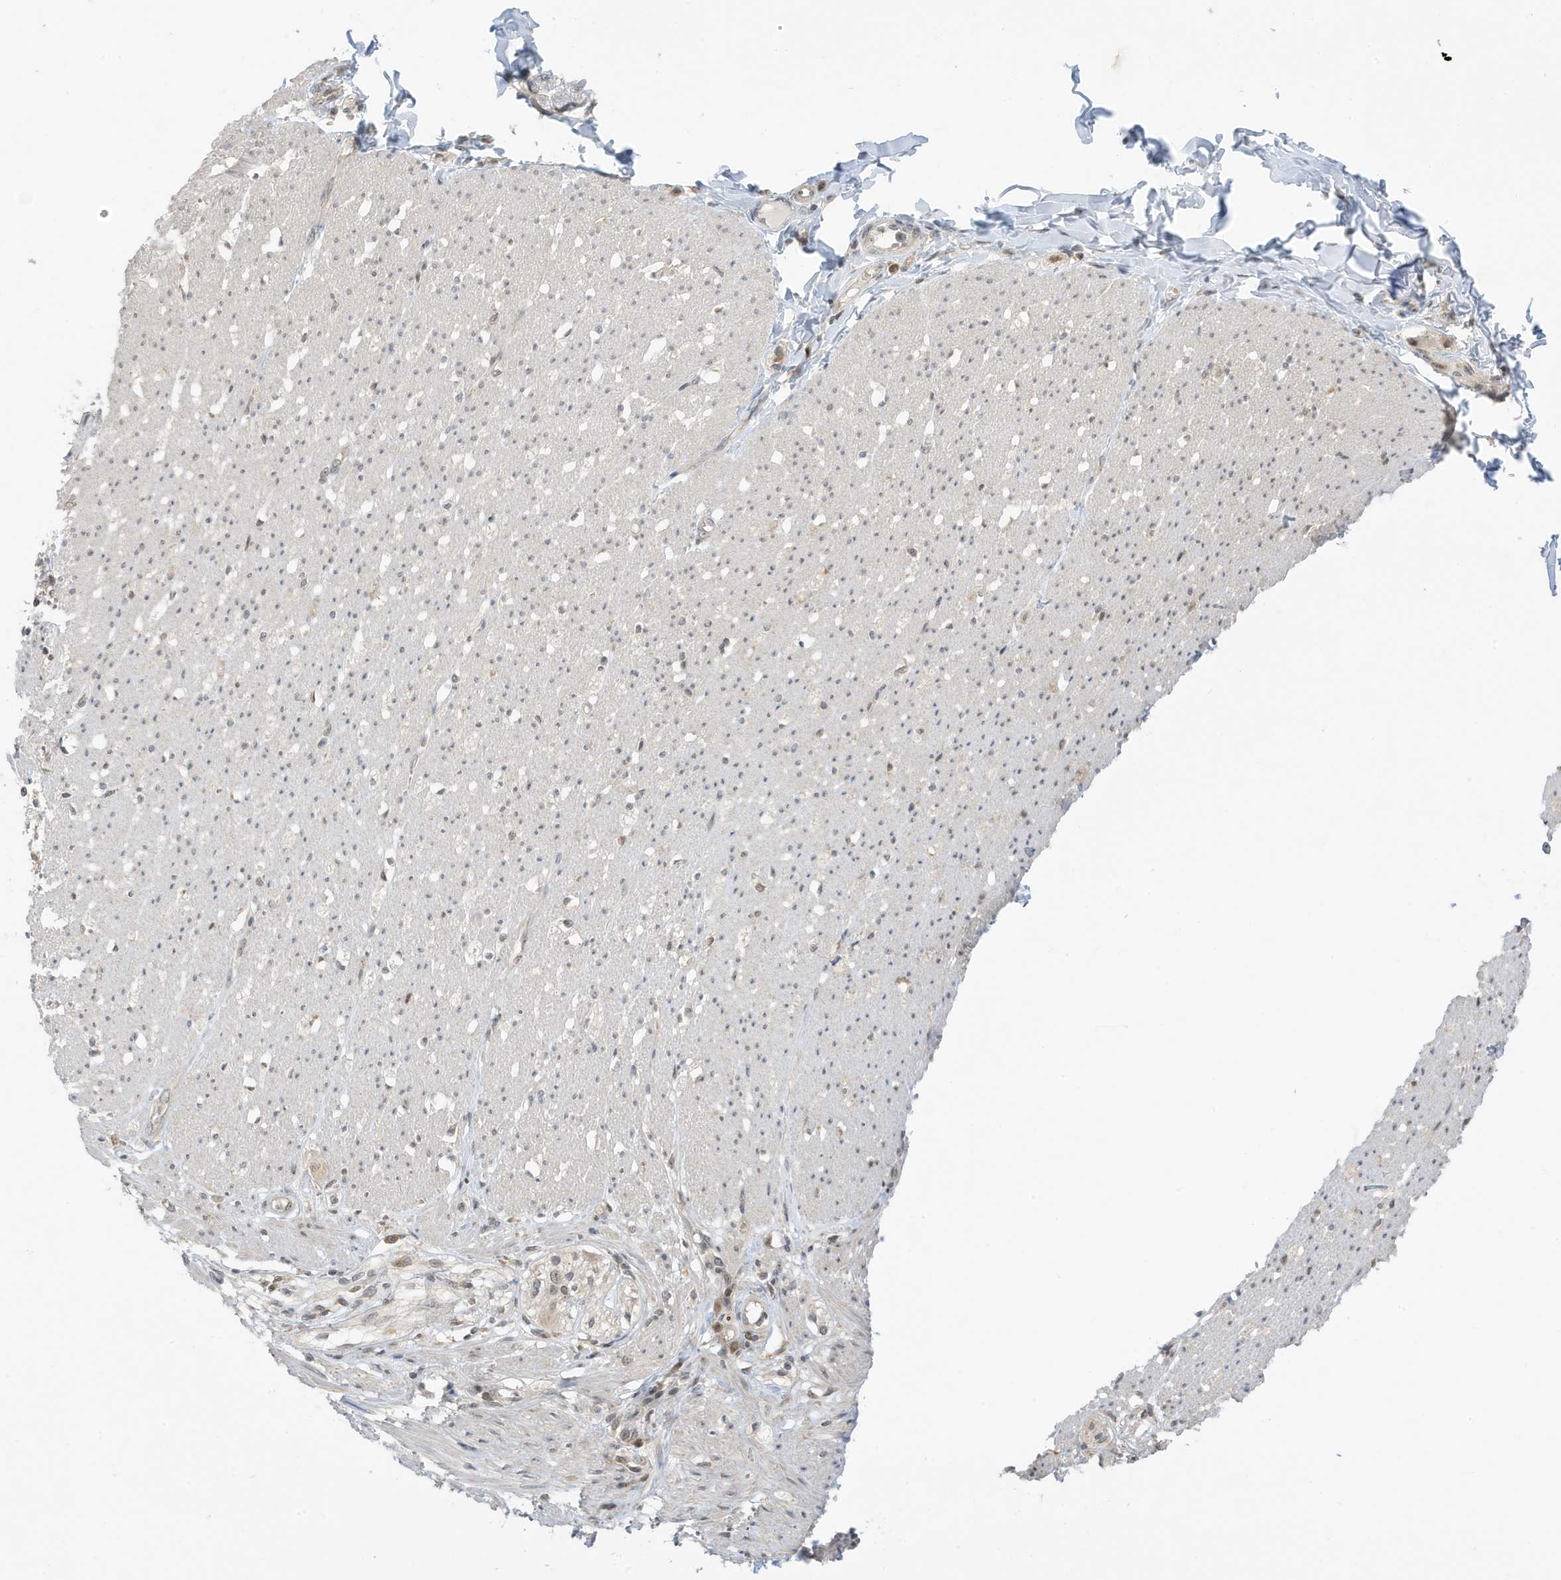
{"staining": {"intensity": "weak", "quantity": "25%-75%", "location": "cytoplasmic/membranous,nuclear"}, "tissue": "smooth muscle", "cell_type": "Smooth muscle cells", "image_type": "normal", "snomed": [{"axis": "morphology", "description": "Normal tissue, NOS"}, {"axis": "morphology", "description": "Adenocarcinoma, NOS"}, {"axis": "topography", "description": "Colon"}, {"axis": "topography", "description": "Peripheral nerve tissue"}], "caption": "The micrograph exhibits immunohistochemical staining of benign smooth muscle. There is weak cytoplasmic/membranous,nuclear staining is present in approximately 25%-75% of smooth muscle cells.", "gene": "TAB3", "patient": {"sex": "male", "age": 14}}